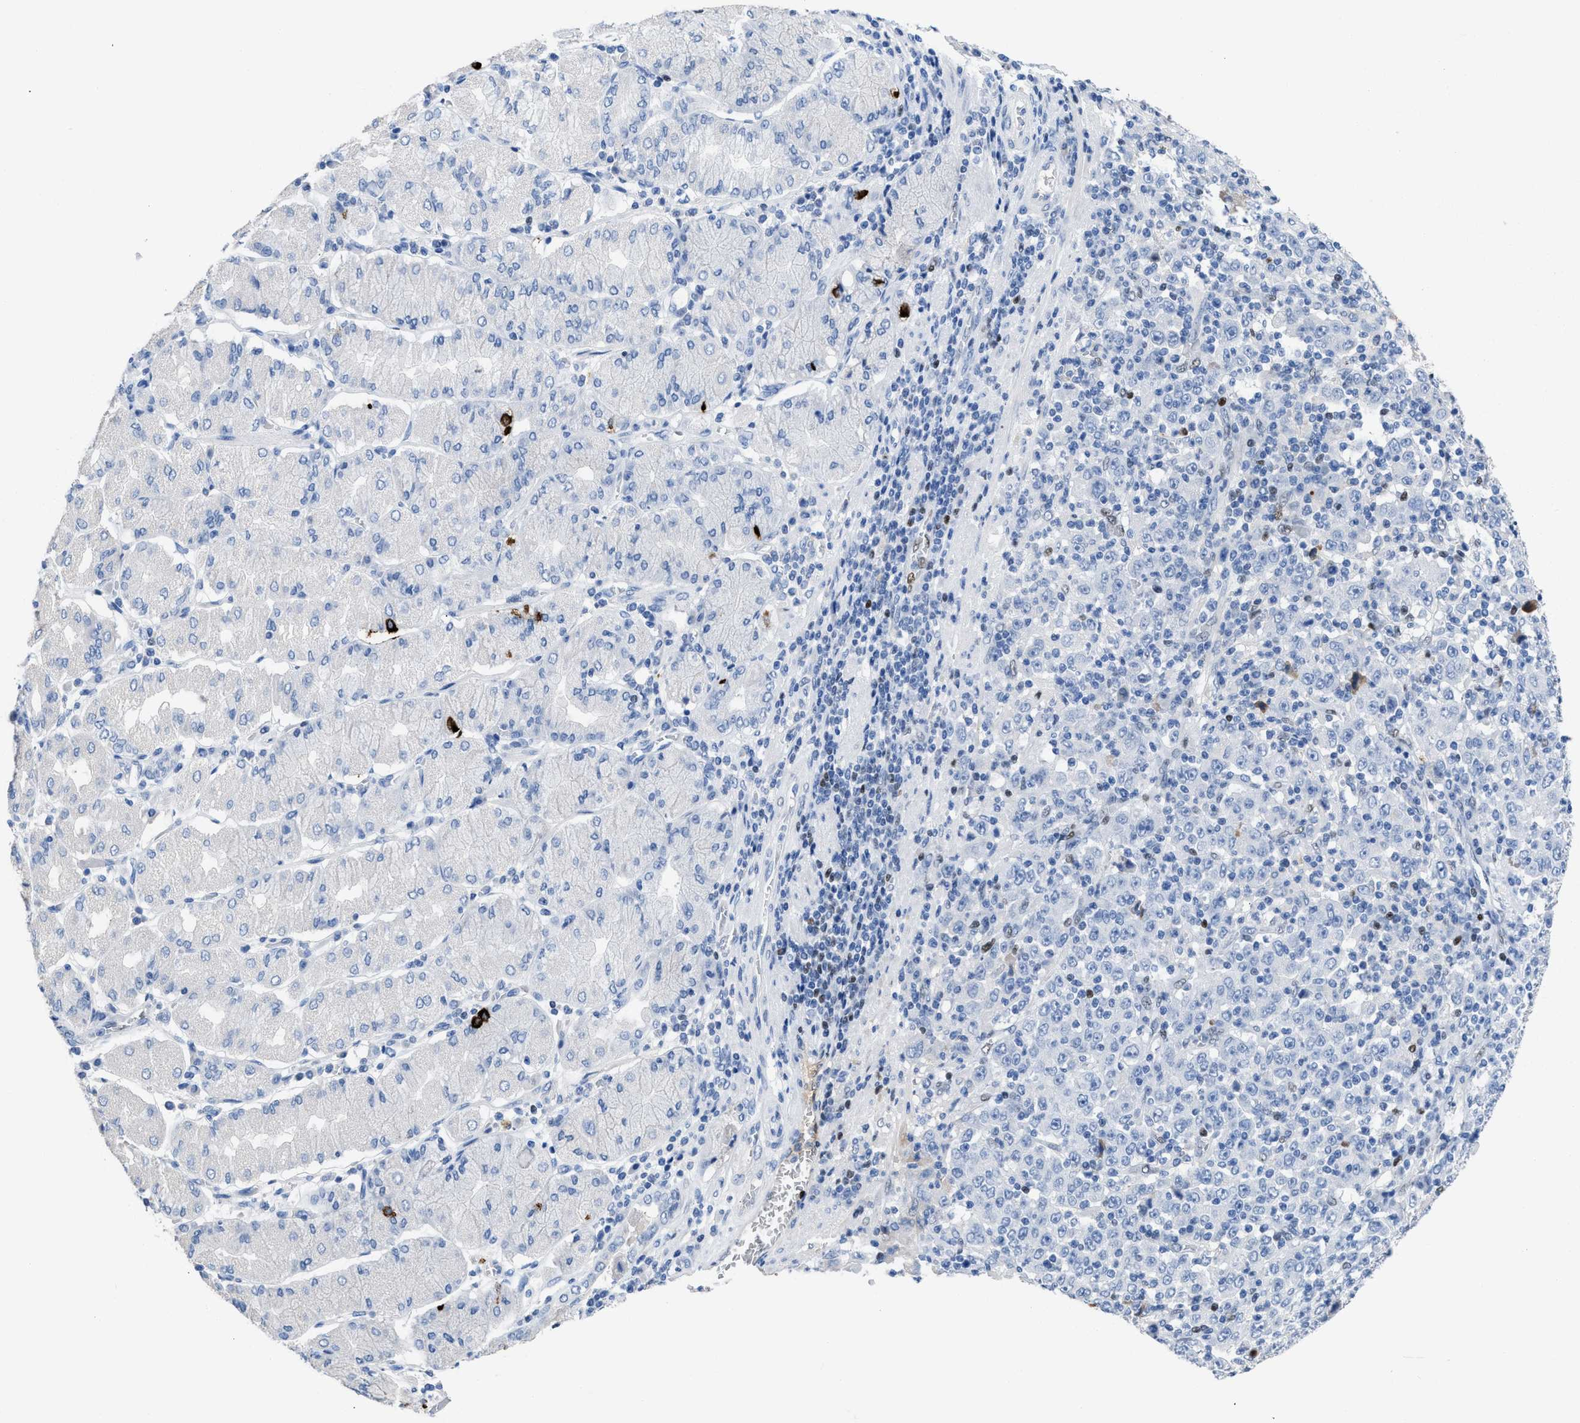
{"staining": {"intensity": "negative", "quantity": "none", "location": "none"}, "tissue": "stomach cancer", "cell_type": "Tumor cells", "image_type": "cancer", "snomed": [{"axis": "morphology", "description": "Normal tissue, NOS"}, {"axis": "morphology", "description": "Adenocarcinoma, NOS"}, {"axis": "topography", "description": "Stomach, upper"}, {"axis": "topography", "description": "Stomach"}], "caption": "This photomicrograph is of stomach cancer stained with IHC to label a protein in brown with the nuclei are counter-stained blue. There is no staining in tumor cells.", "gene": "LEF1", "patient": {"sex": "male", "age": 59}}